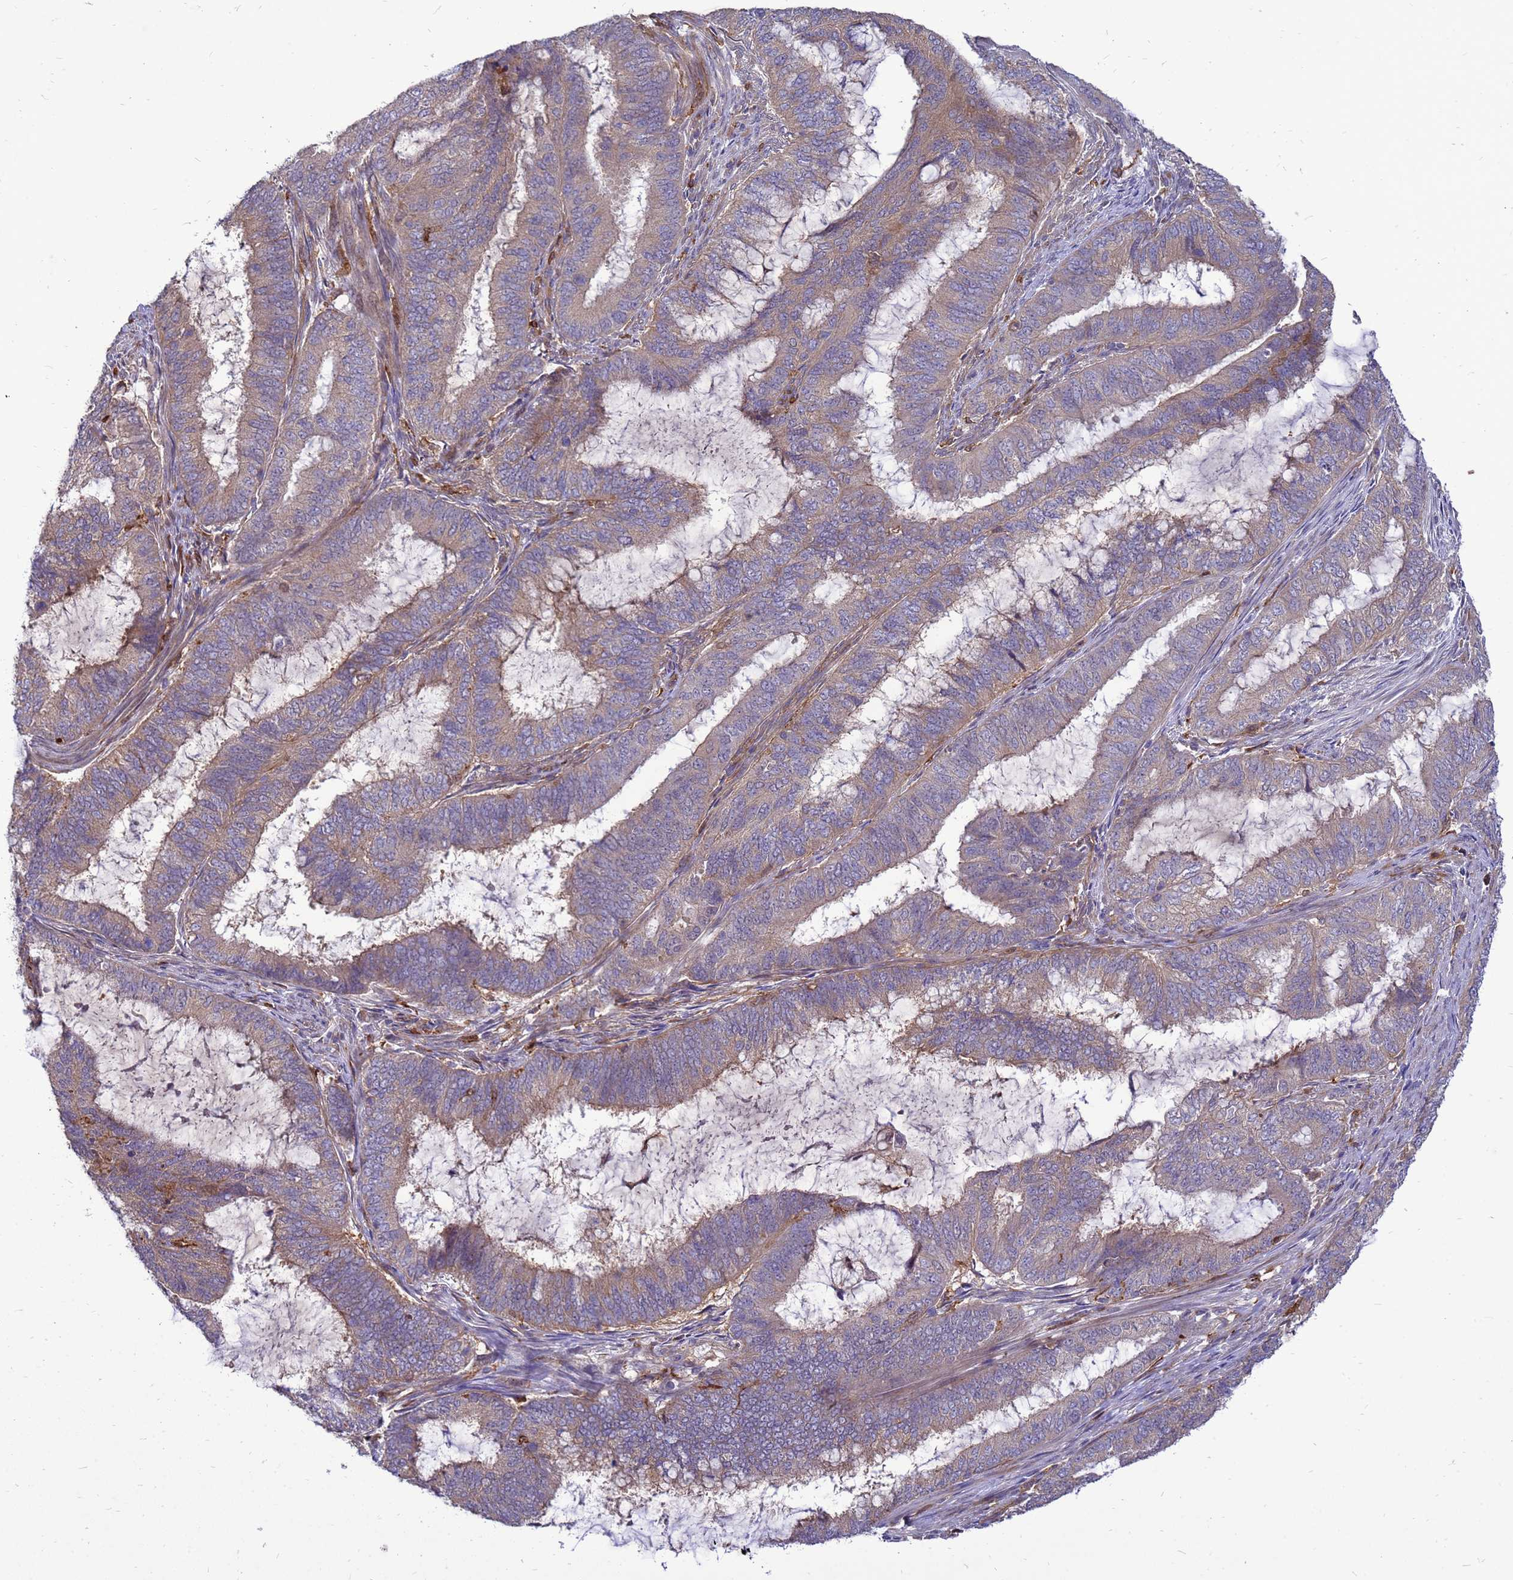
{"staining": {"intensity": "weak", "quantity": ">75%", "location": "cytoplasmic/membranous"}, "tissue": "endometrial cancer", "cell_type": "Tumor cells", "image_type": "cancer", "snomed": [{"axis": "morphology", "description": "Adenocarcinoma, NOS"}, {"axis": "topography", "description": "Endometrium"}], "caption": "Immunohistochemical staining of human endometrial cancer reveals low levels of weak cytoplasmic/membranous protein staining in about >75% of tumor cells.", "gene": "RNF215", "patient": {"sex": "female", "age": 51}}